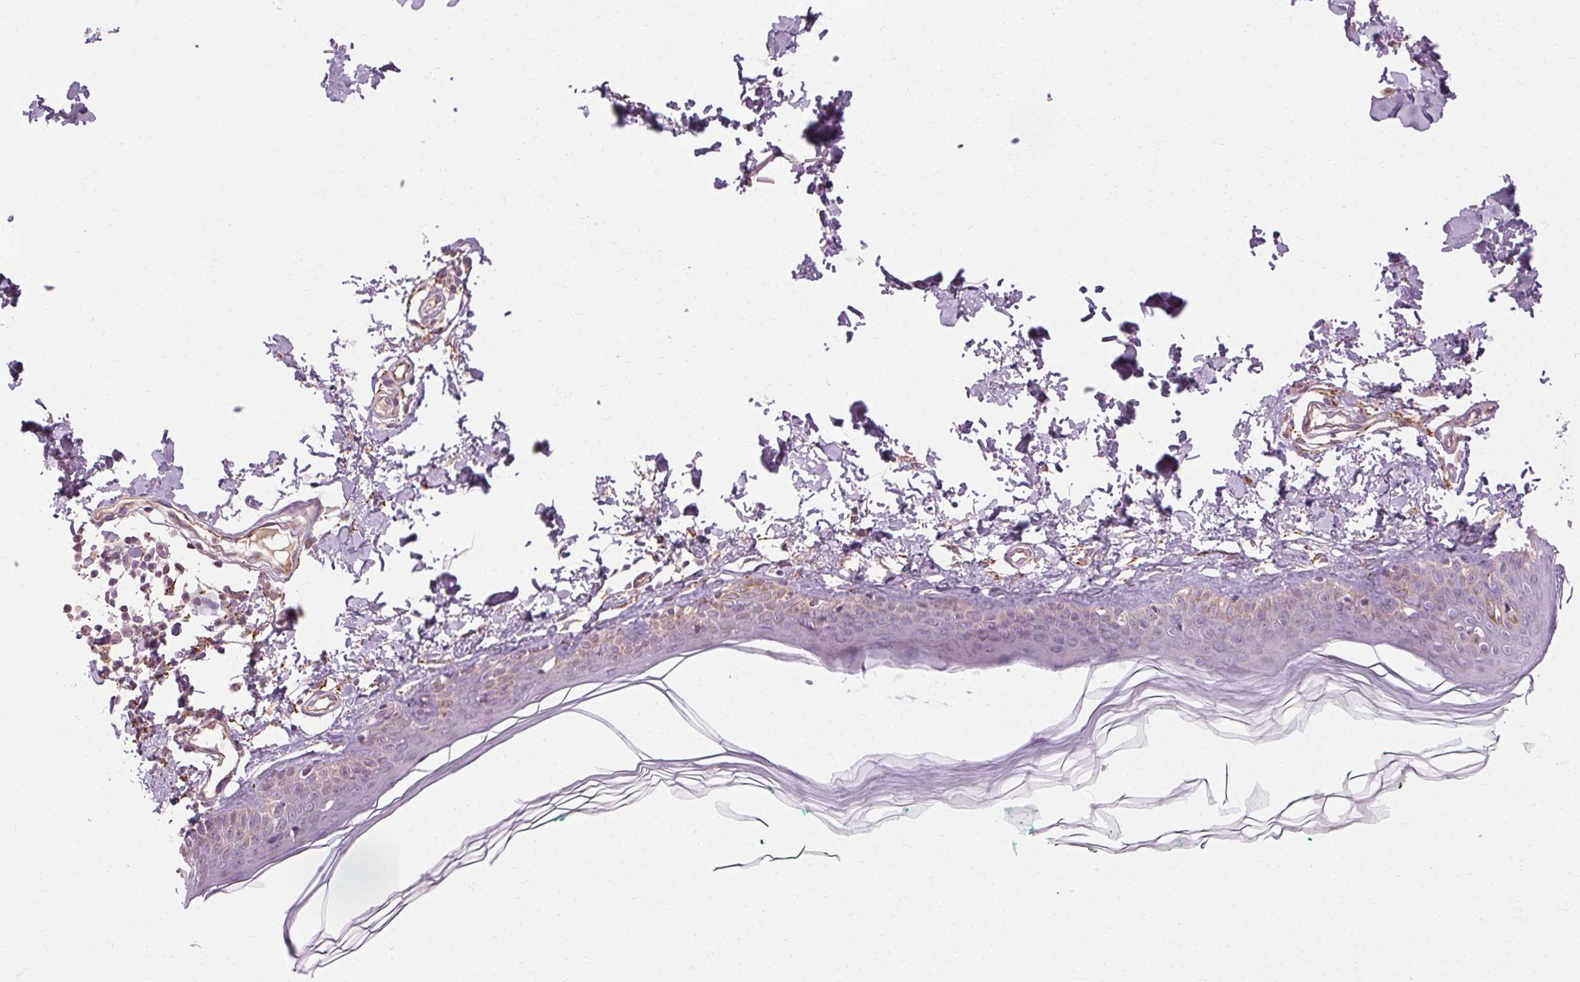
{"staining": {"intensity": "negative", "quantity": "none", "location": "none"}, "tissue": "skin", "cell_type": "Fibroblasts", "image_type": "normal", "snomed": [{"axis": "morphology", "description": "Normal tissue, NOS"}, {"axis": "topography", "description": "Skin"}, {"axis": "topography", "description": "Peripheral nerve tissue"}], "caption": "Immunohistochemistry image of benign skin stained for a protein (brown), which demonstrates no staining in fibroblasts.", "gene": "REP15", "patient": {"sex": "female", "age": 45}}